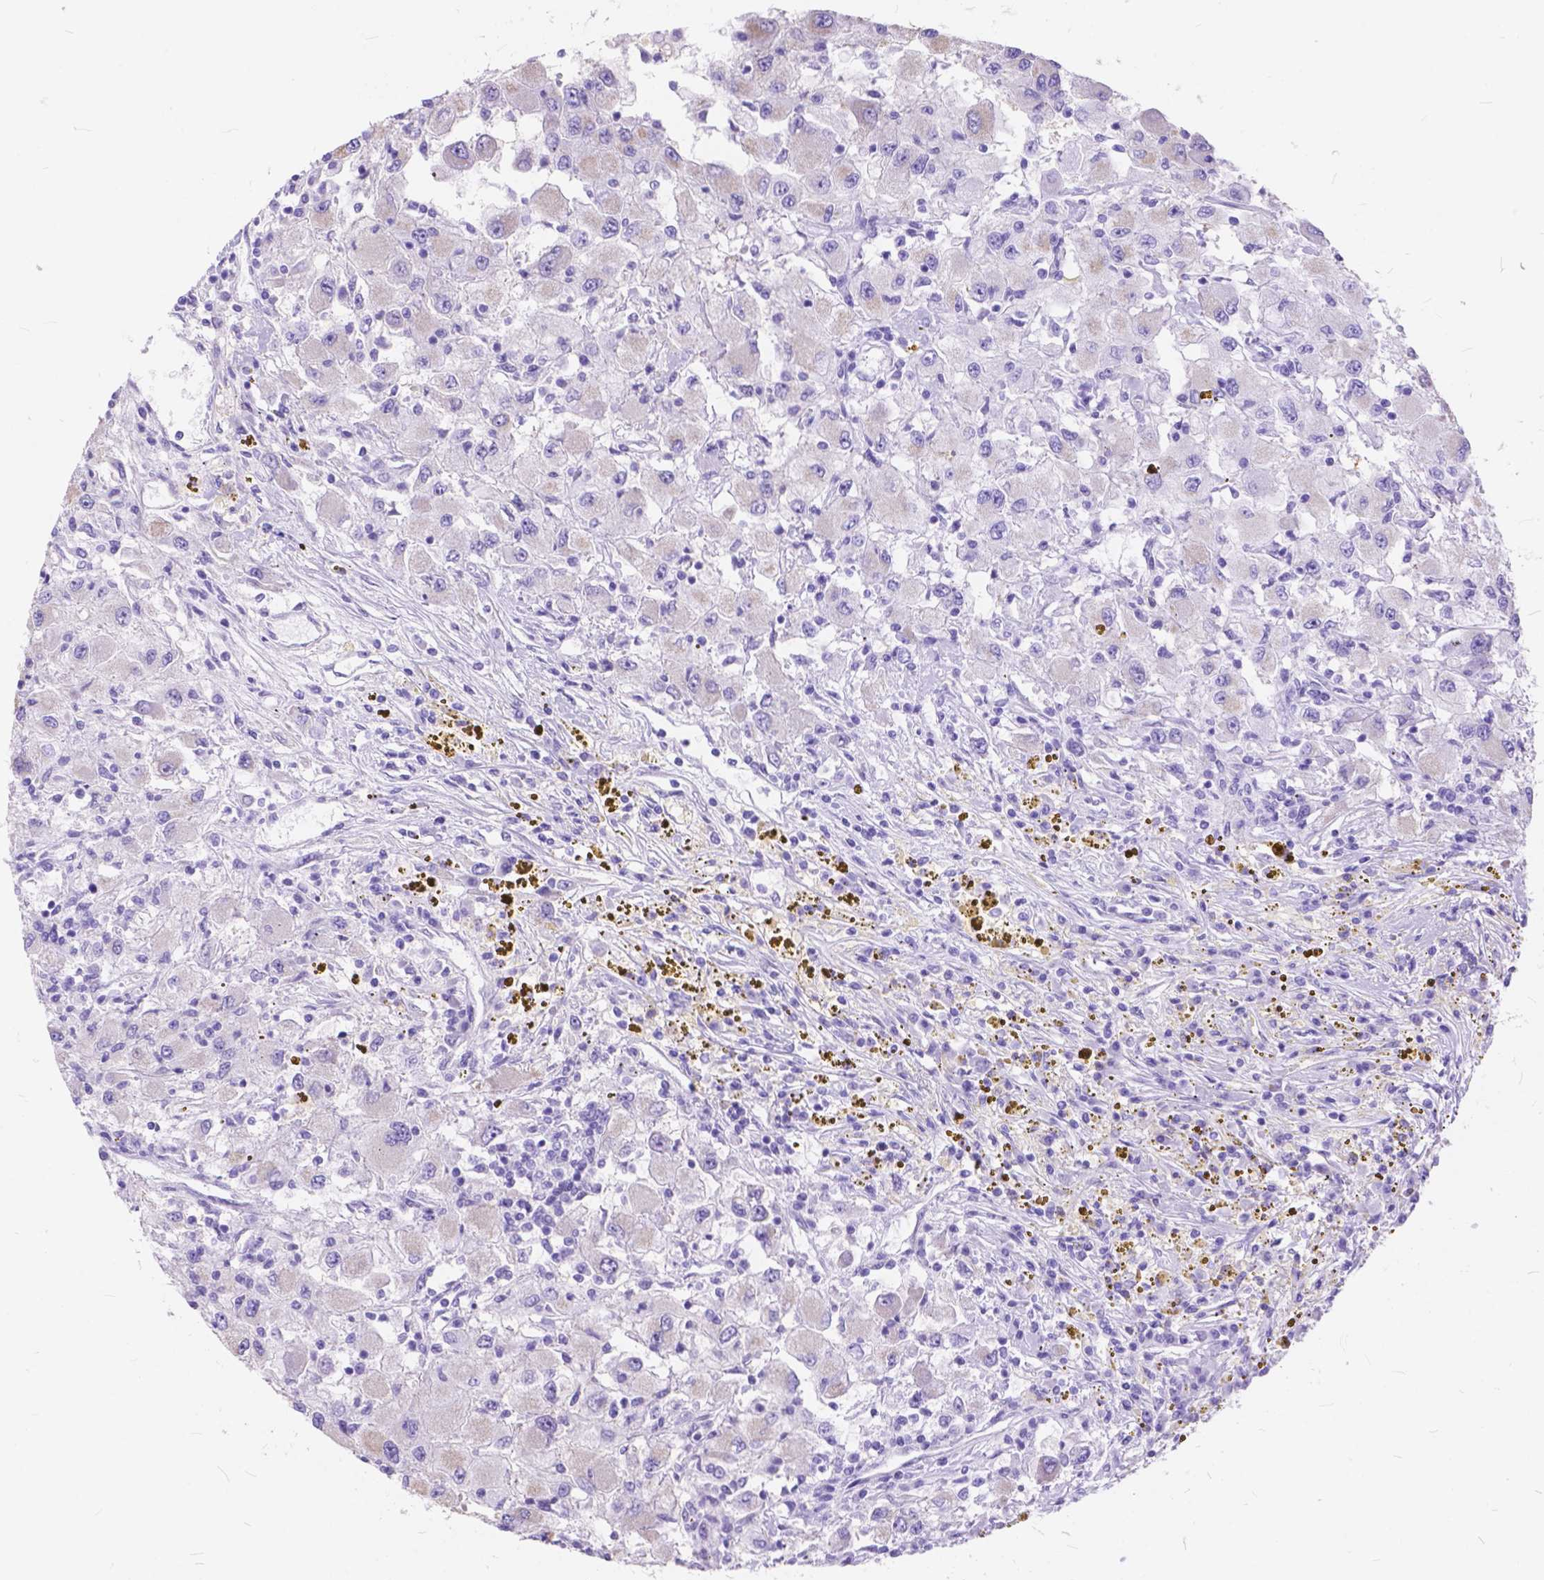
{"staining": {"intensity": "negative", "quantity": "none", "location": "none"}, "tissue": "renal cancer", "cell_type": "Tumor cells", "image_type": "cancer", "snomed": [{"axis": "morphology", "description": "Adenocarcinoma, NOS"}, {"axis": "topography", "description": "Kidney"}], "caption": "Immunohistochemistry image of neoplastic tissue: human renal cancer stained with DAB (3,3'-diaminobenzidine) reveals no significant protein positivity in tumor cells.", "gene": "FOXL2", "patient": {"sex": "female", "age": 67}}